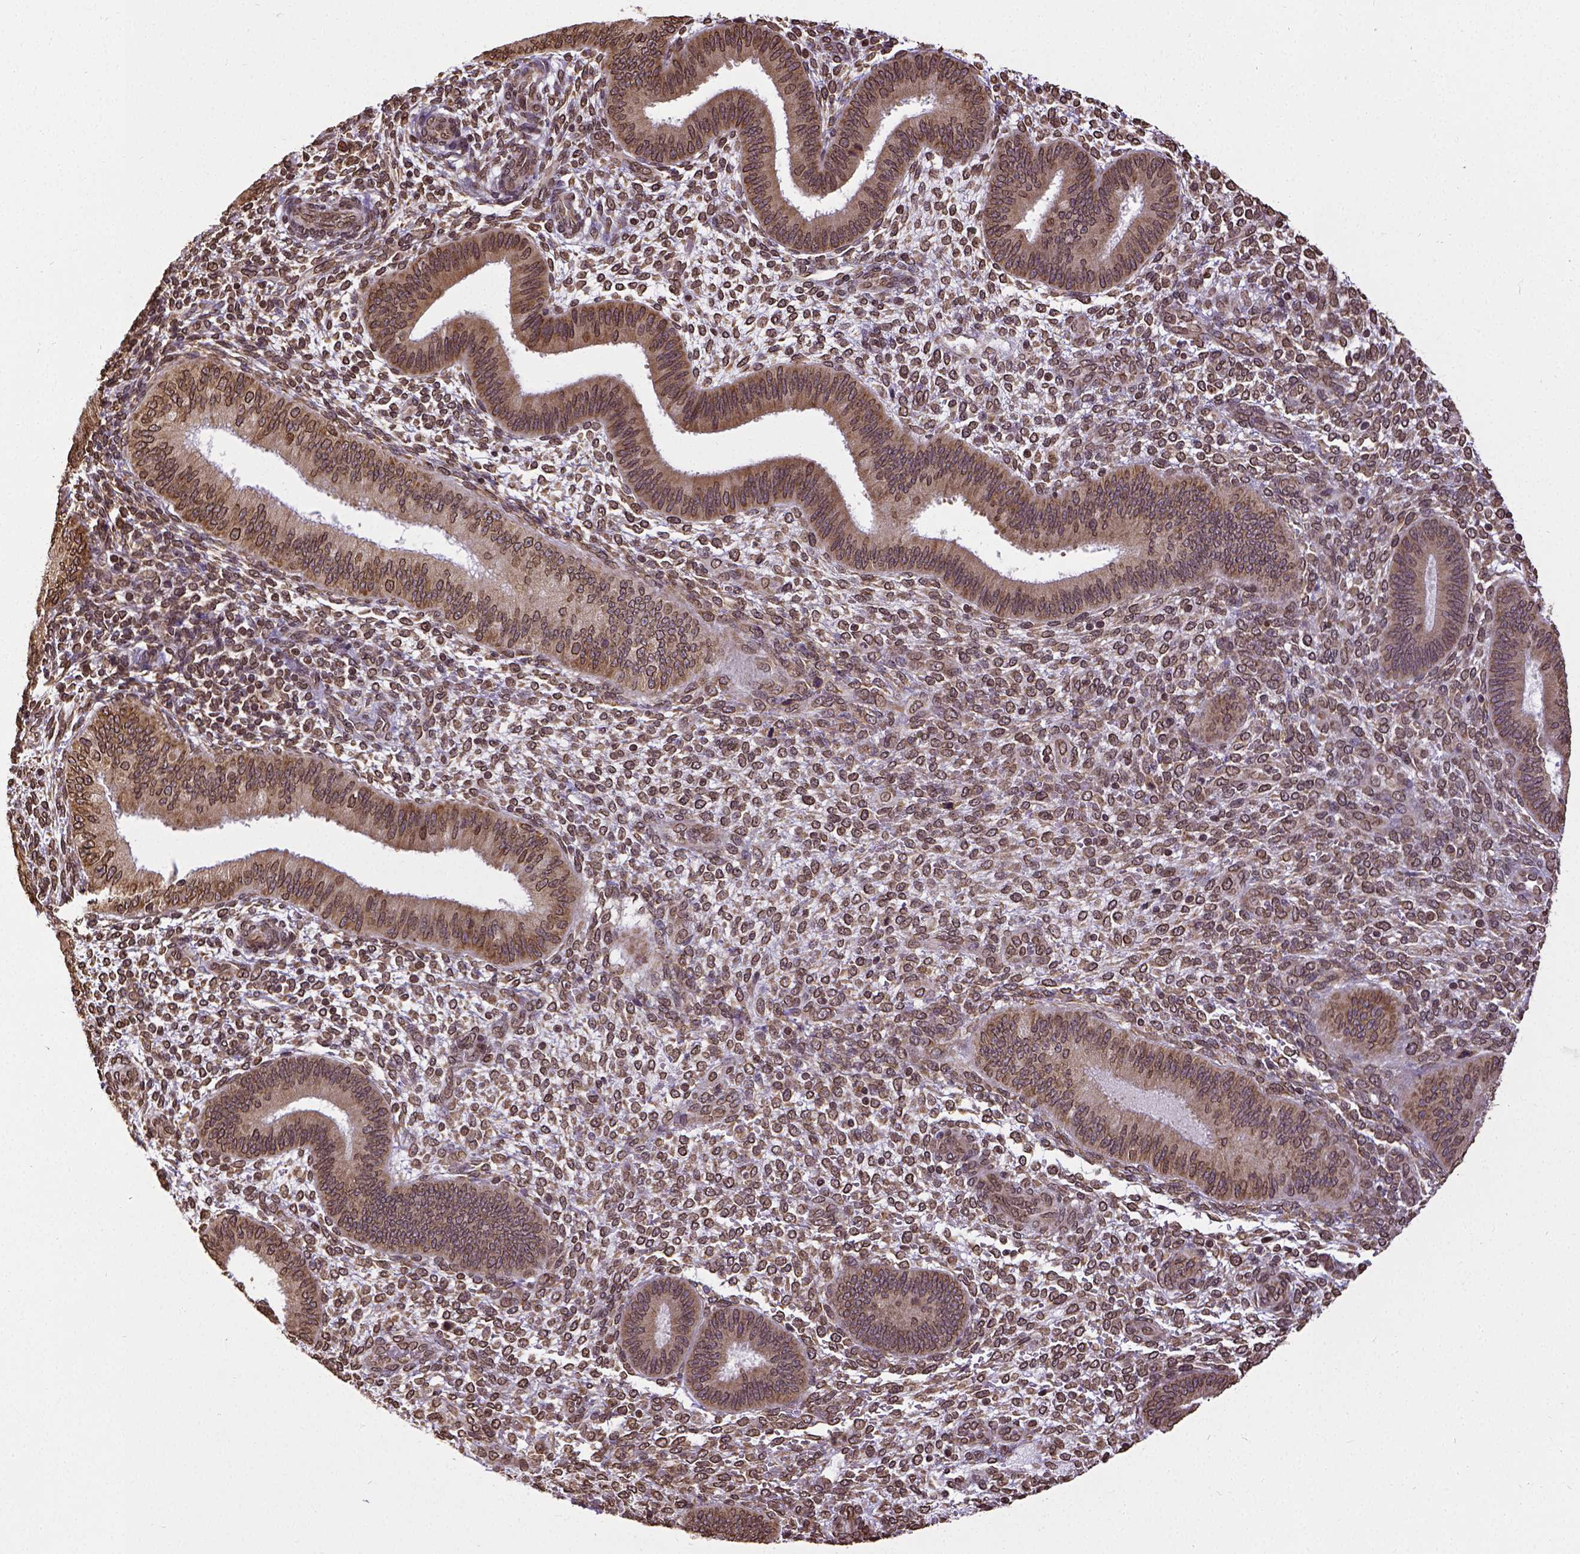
{"staining": {"intensity": "strong", "quantity": ">75%", "location": "cytoplasmic/membranous,nuclear"}, "tissue": "endometrium", "cell_type": "Cells in endometrial stroma", "image_type": "normal", "snomed": [{"axis": "morphology", "description": "Normal tissue, NOS"}, {"axis": "topography", "description": "Endometrium"}], "caption": "Protein staining of benign endometrium displays strong cytoplasmic/membranous,nuclear staining in about >75% of cells in endometrial stroma. Immunohistochemistry stains the protein in brown and the nuclei are stained blue.", "gene": "MTDH", "patient": {"sex": "female", "age": 39}}